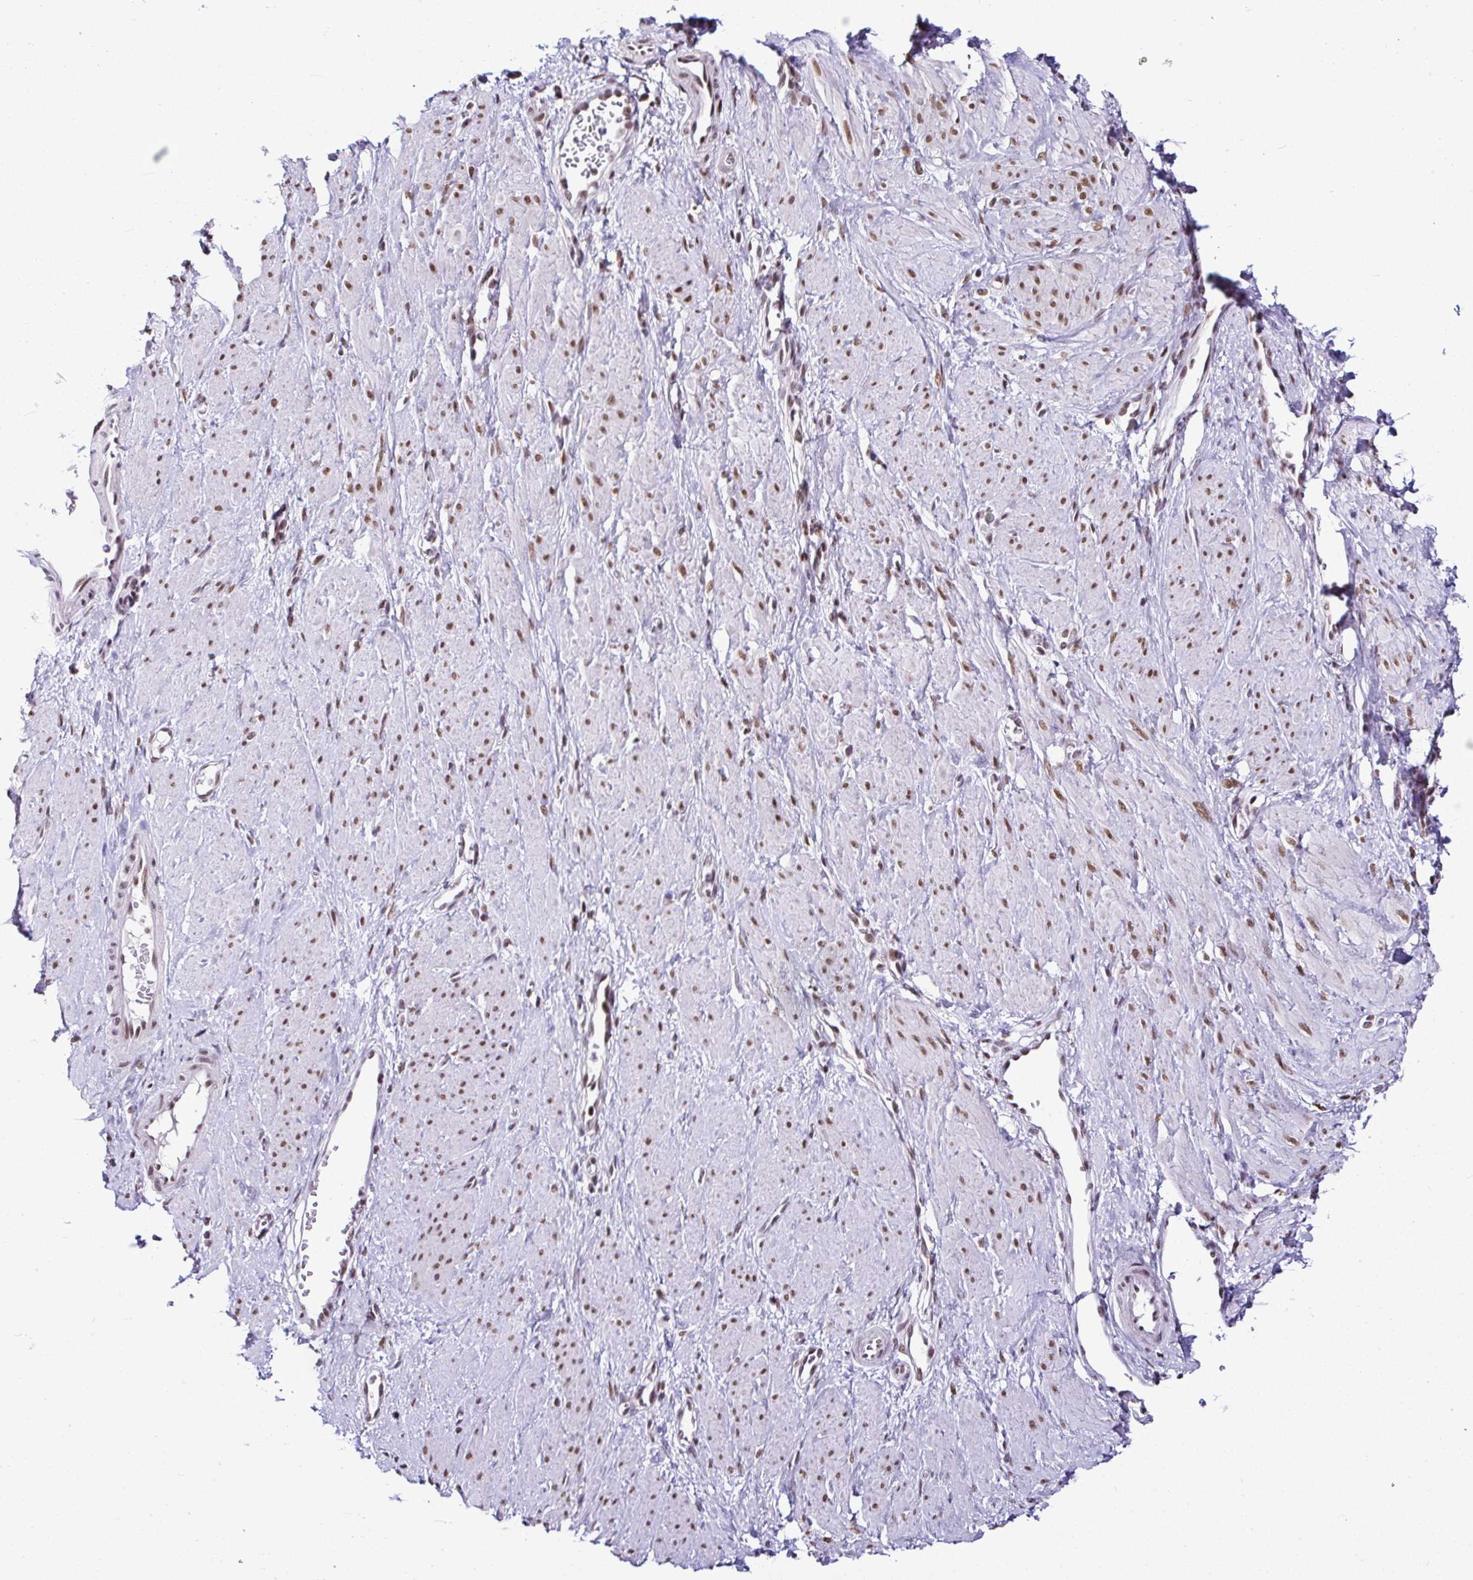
{"staining": {"intensity": "moderate", "quantity": "25%-75%", "location": "nuclear"}, "tissue": "smooth muscle", "cell_type": "Smooth muscle cells", "image_type": "normal", "snomed": [{"axis": "morphology", "description": "Normal tissue, NOS"}, {"axis": "topography", "description": "Smooth muscle"}, {"axis": "topography", "description": "Uterus"}], "caption": "Moderate nuclear positivity is seen in approximately 25%-75% of smooth muscle cells in normal smooth muscle. The staining was performed using DAB (3,3'-diaminobenzidine), with brown indicating positive protein expression. Nuclei are stained blue with hematoxylin.", "gene": "DR1", "patient": {"sex": "female", "age": 39}}